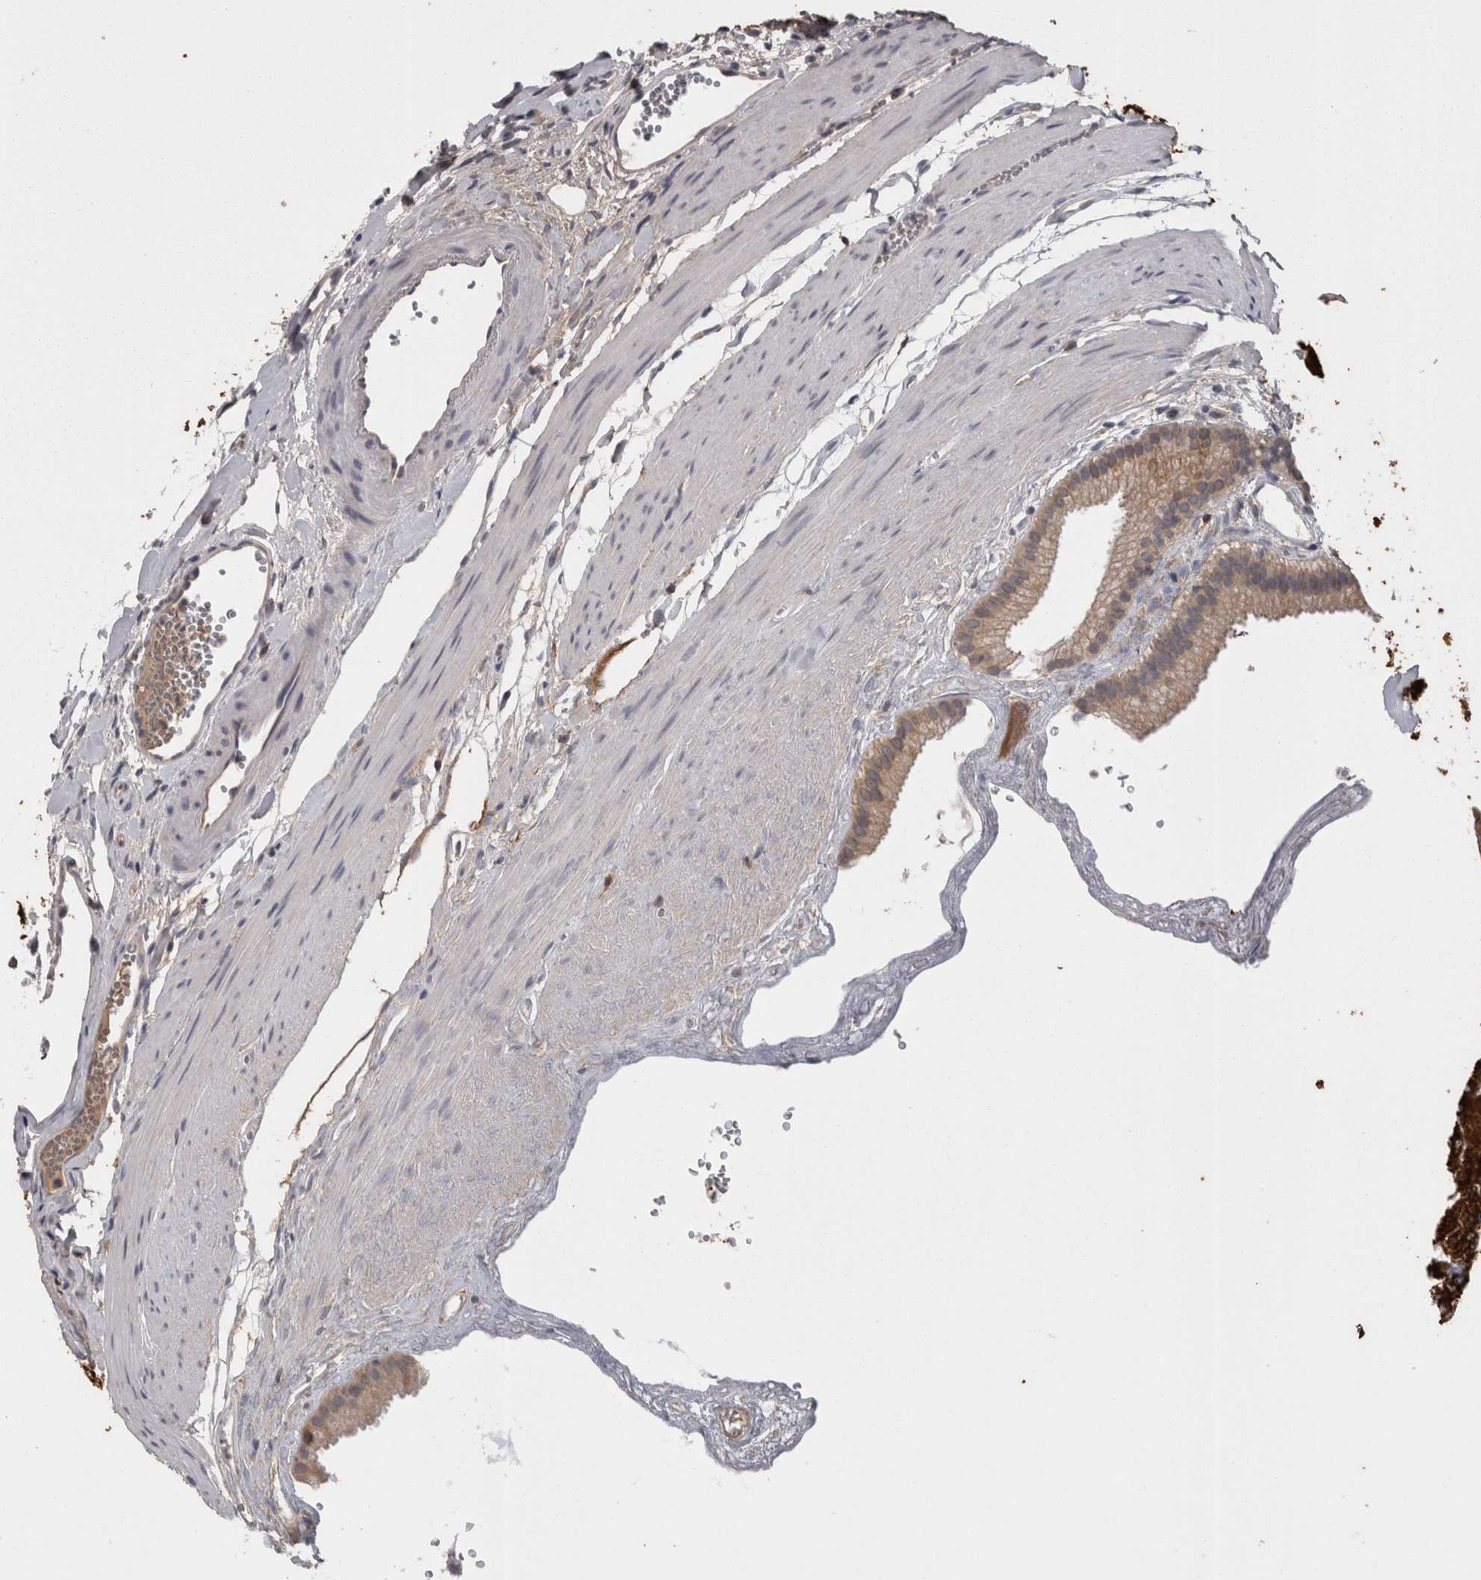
{"staining": {"intensity": "moderate", "quantity": ">75%", "location": "cytoplasmic/membranous"}, "tissue": "gallbladder", "cell_type": "Glandular cells", "image_type": "normal", "snomed": [{"axis": "morphology", "description": "Normal tissue, NOS"}, {"axis": "topography", "description": "Gallbladder"}], "caption": "Glandular cells show moderate cytoplasmic/membranous expression in about >75% of cells in normal gallbladder. (DAB (3,3'-diaminobenzidine) IHC, brown staining for protein, blue staining for nuclei).", "gene": "PON3", "patient": {"sex": "female", "age": 64}}